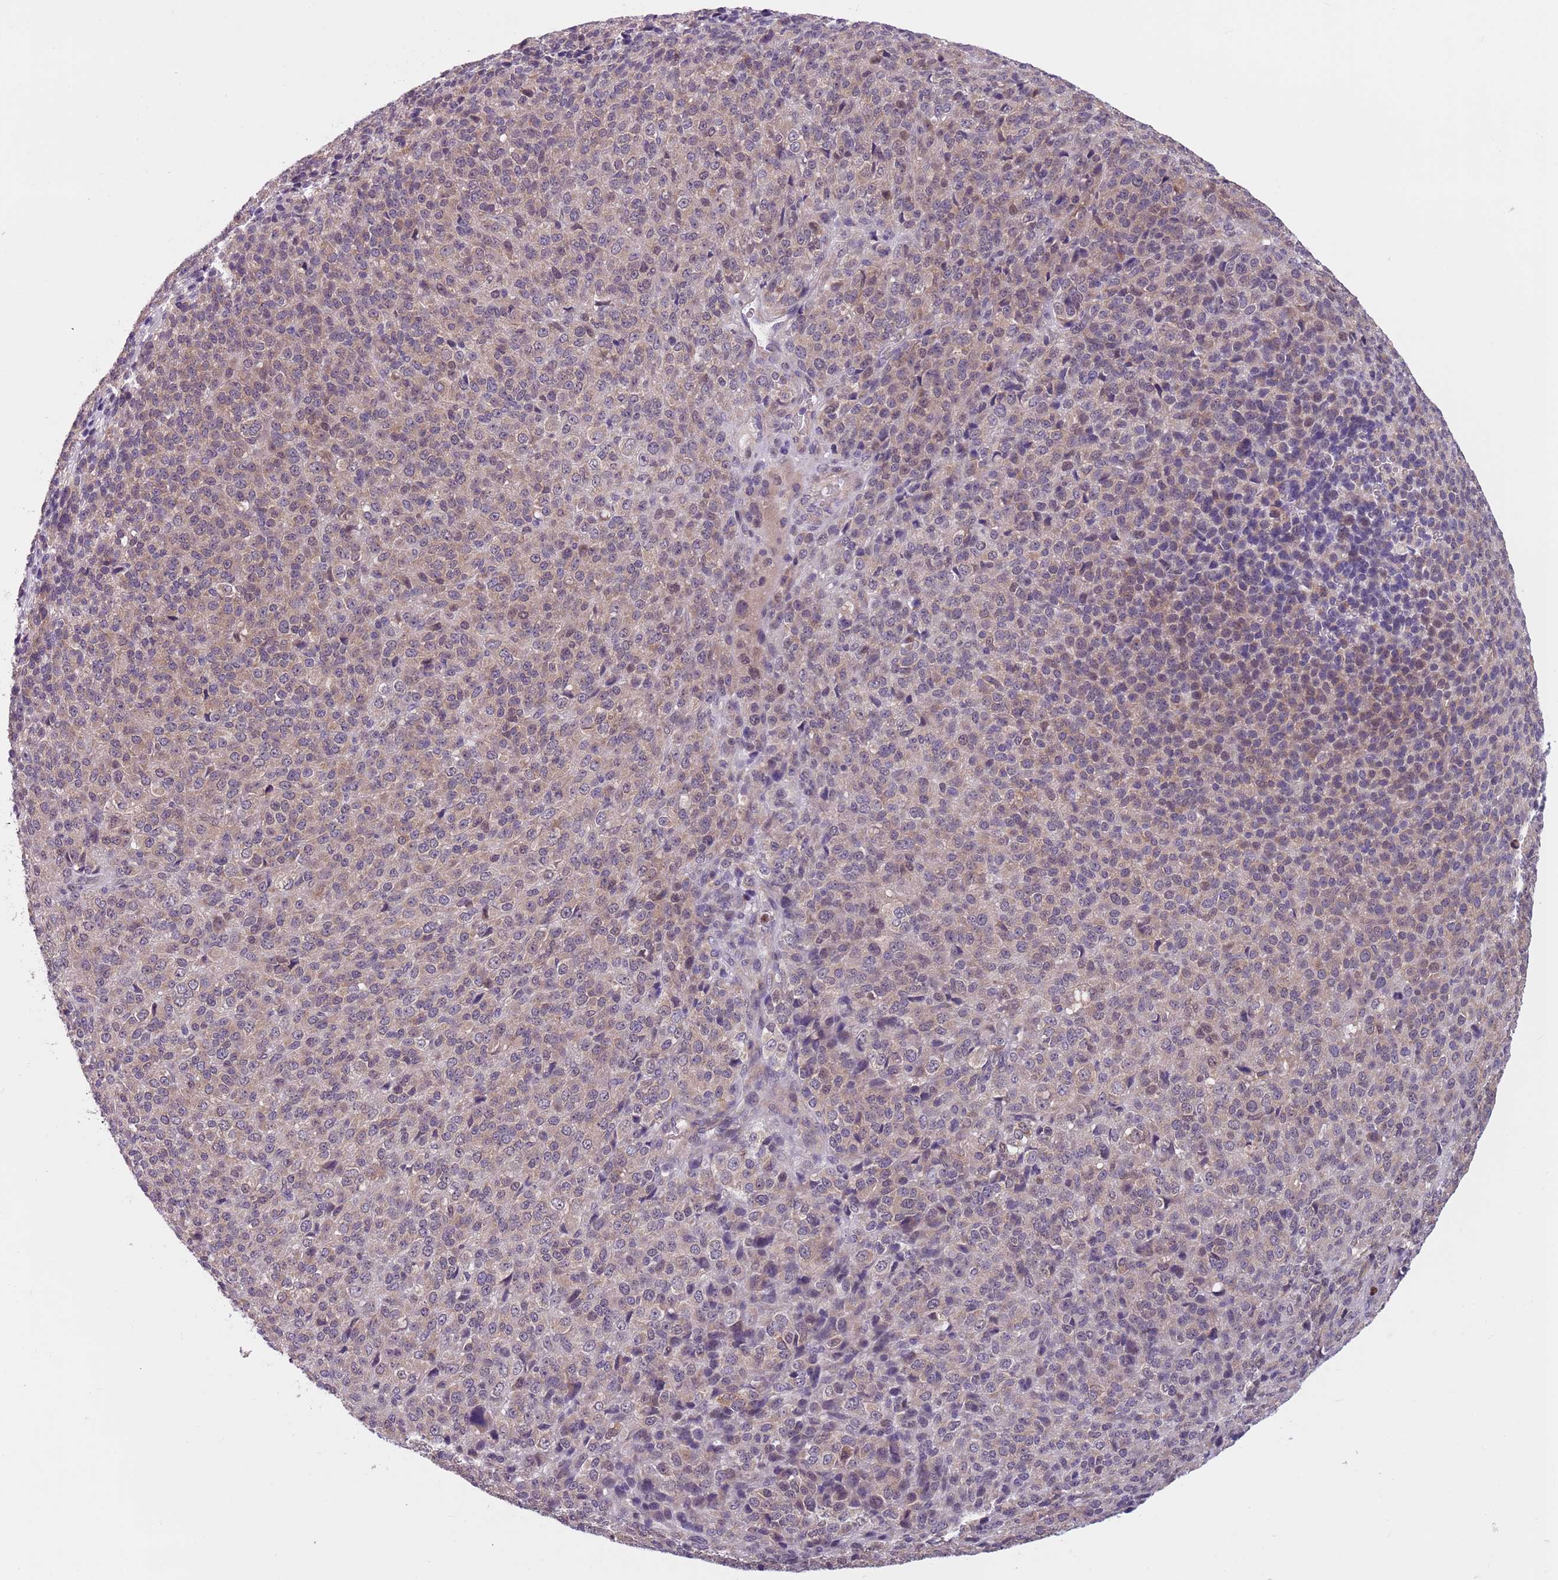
{"staining": {"intensity": "weak", "quantity": "25%-75%", "location": "cytoplasmic/membranous"}, "tissue": "melanoma", "cell_type": "Tumor cells", "image_type": "cancer", "snomed": [{"axis": "morphology", "description": "Malignant melanoma, Metastatic site"}, {"axis": "topography", "description": "Brain"}], "caption": "Malignant melanoma (metastatic site) stained with DAB (3,3'-diaminobenzidine) IHC displays low levels of weak cytoplasmic/membranous expression in about 25%-75% of tumor cells.", "gene": "ADCY7", "patient": {"sex": "female", "age": 56}}